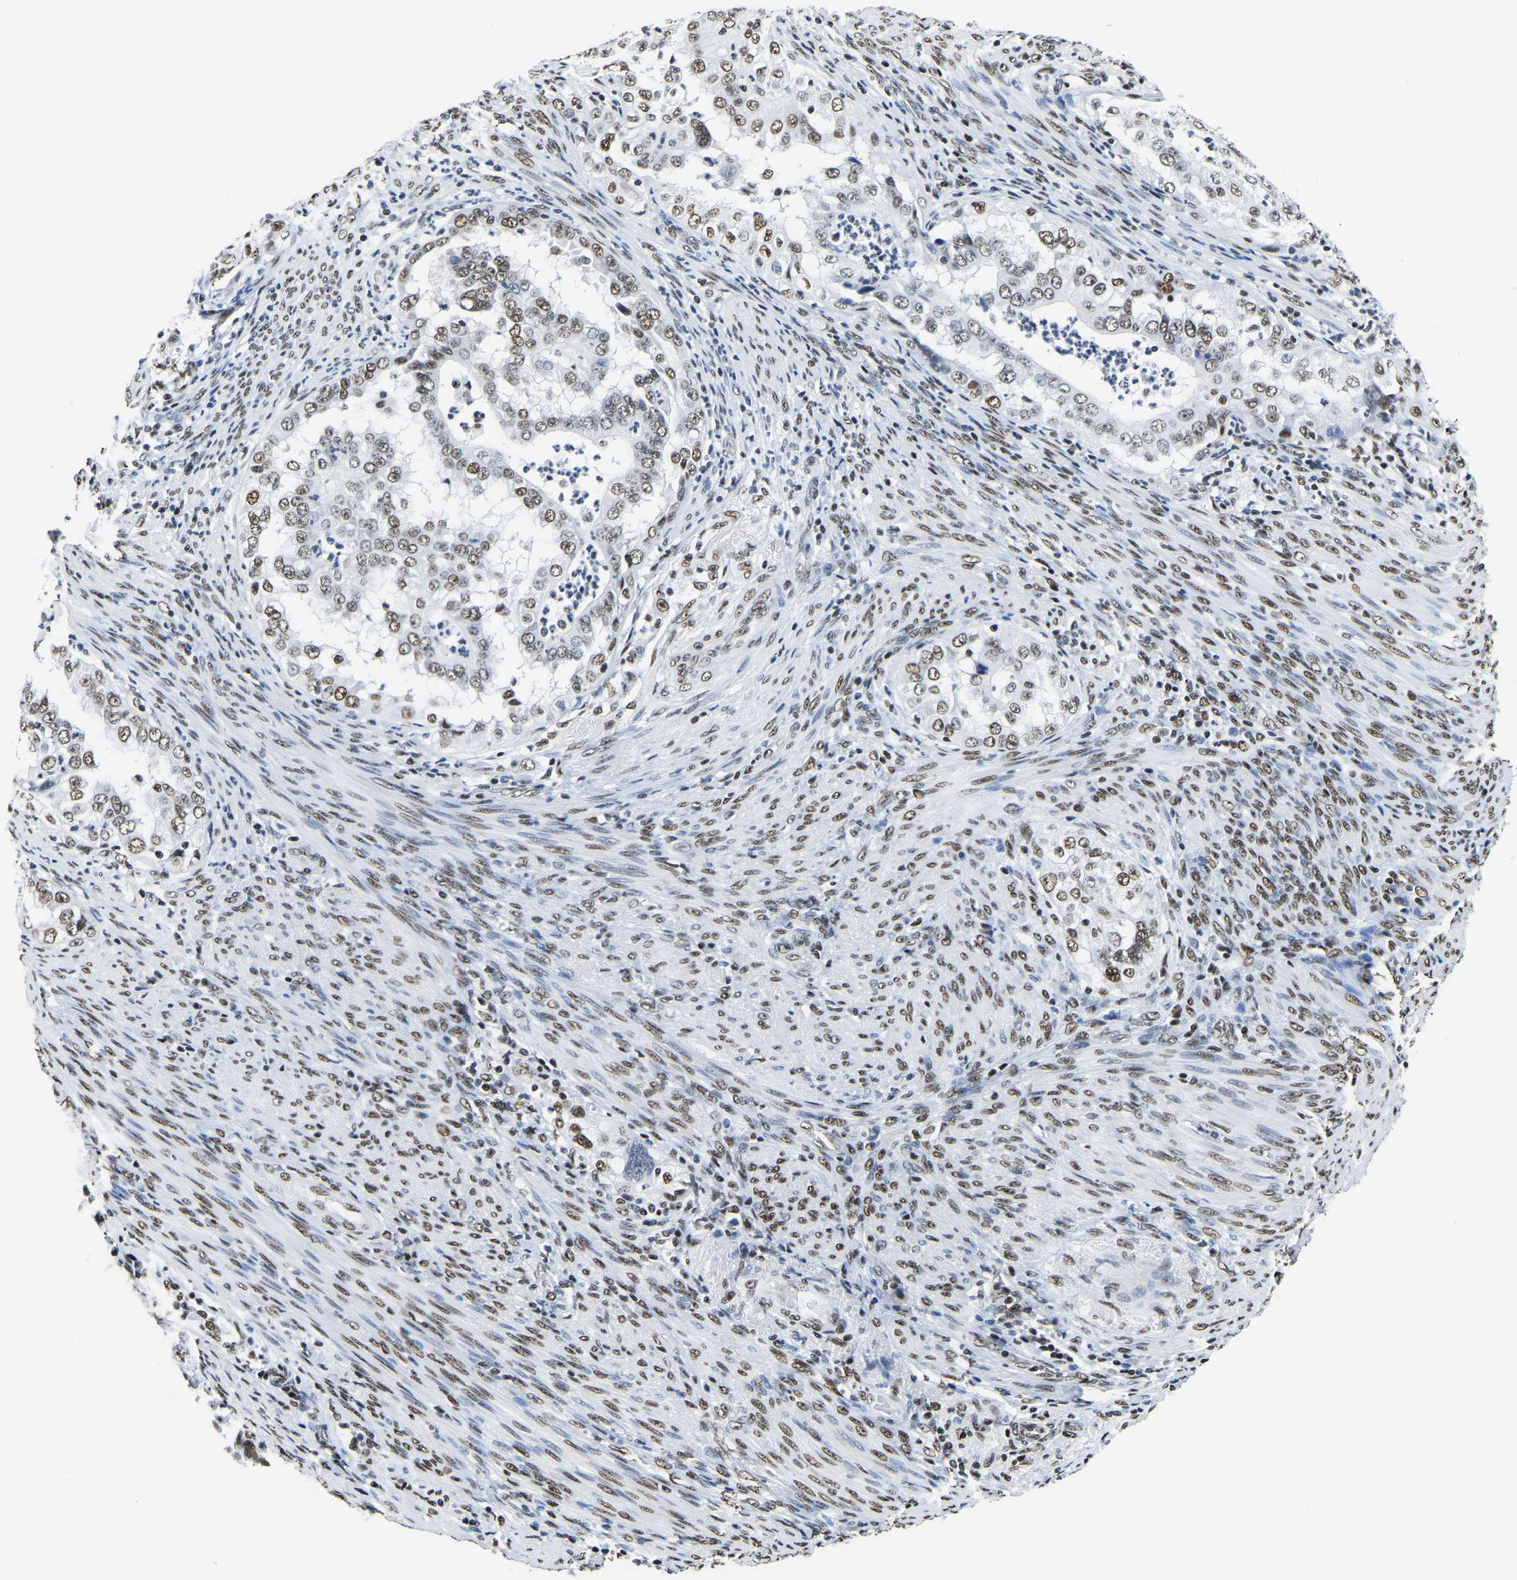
{"staining": {"intensity": "moderate", "quantity": ">75%", "location": "nuclear"}, "tissue": "endometrial cancer", "cell_type": "Tumor cells", "image_type": "cancer", "snomed": [{"axis": "morphology", "description": "Adenocarcinoma, NOS"}, {"axis": "topography", "description": "Endometrium"}], "caption": "This micrograph exhibits immunohistochemistry staining of human endometrial cancer (adenocarcinoma), with medium moderate nuclear expression in about >75% of tumor cells.", "gene": "UBA1", "patient": {"sex": "female", "age": 85}}